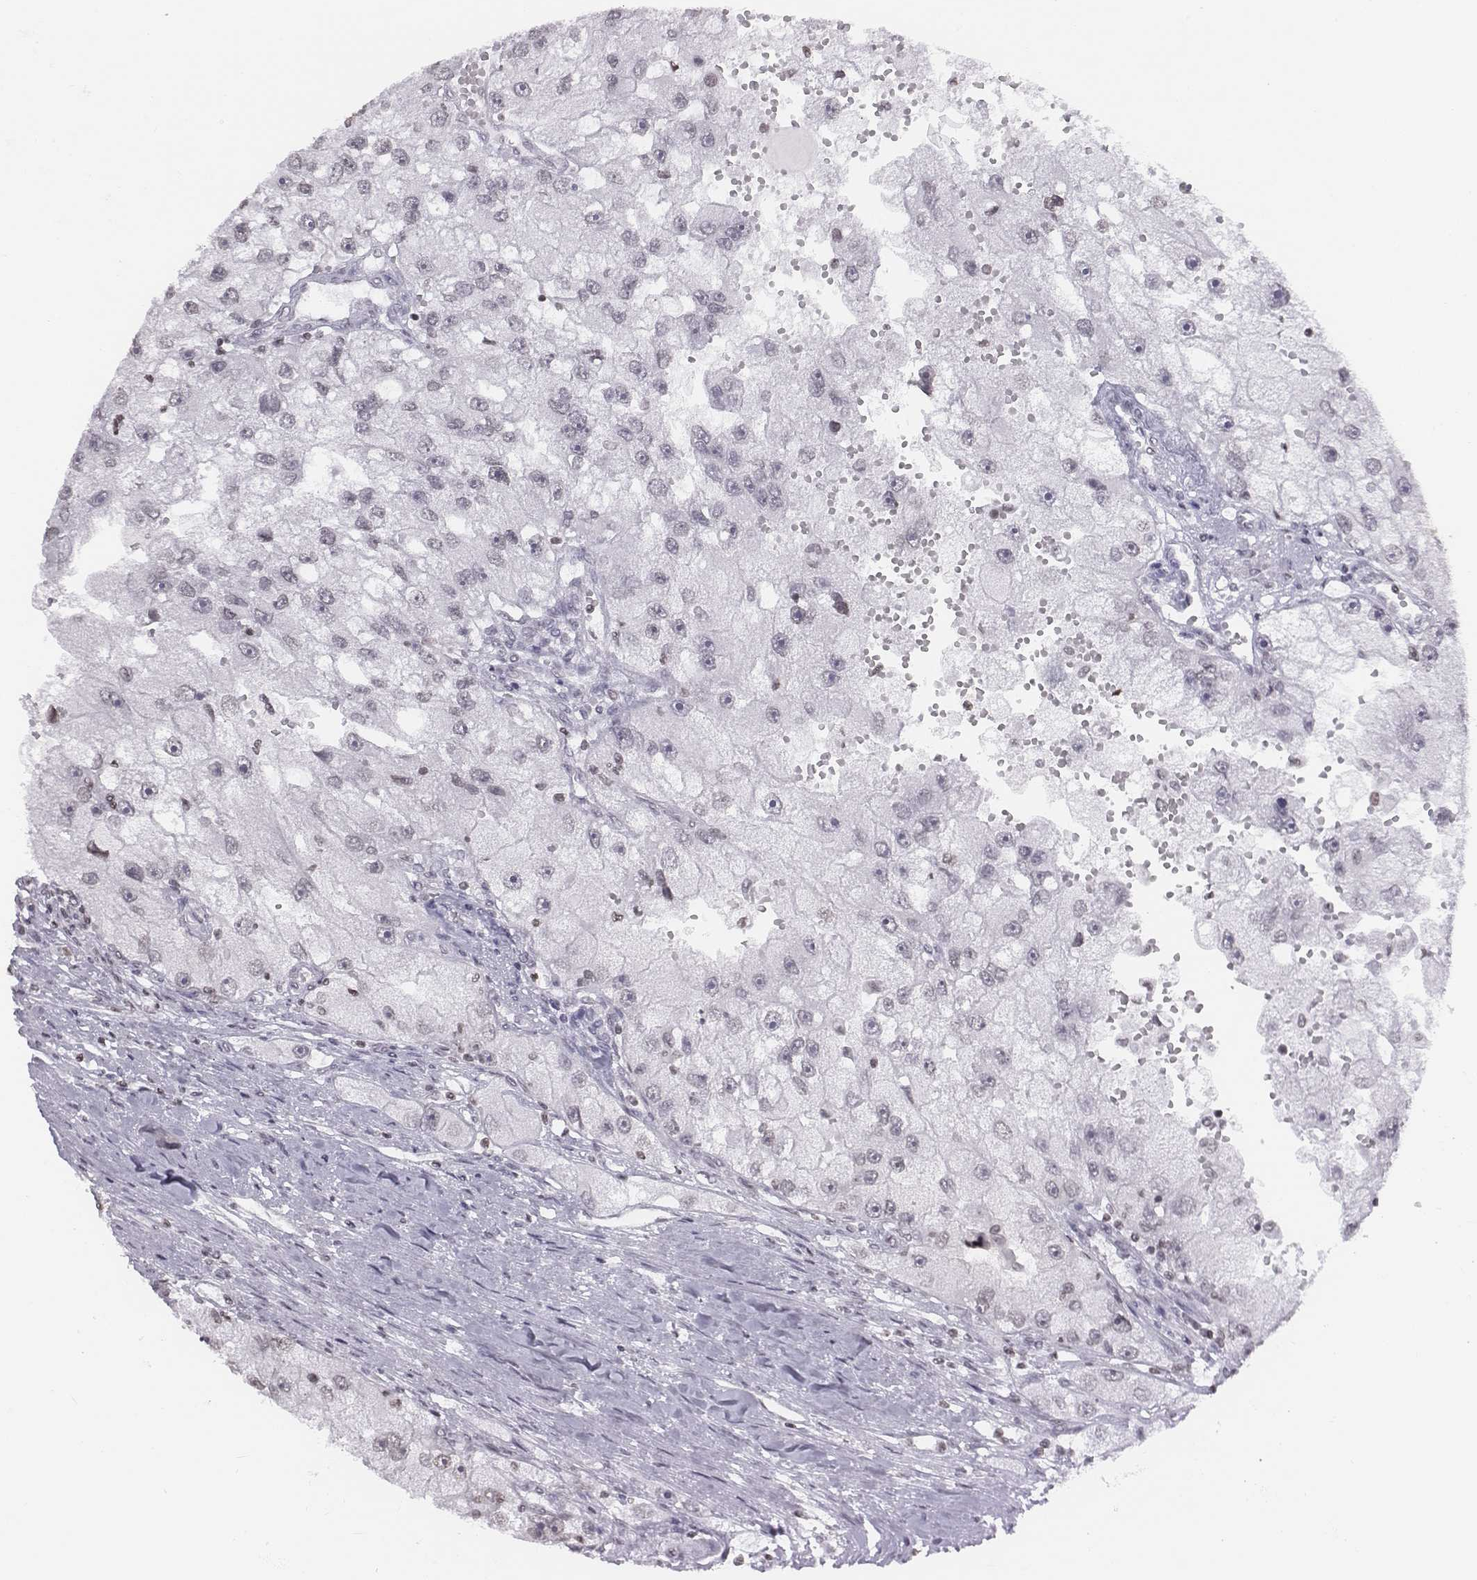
{"staining": {"intensity": "negative", "quantity": "none", "location": "none"}, "tissue": "renal cancer", "cell_type": "Tumor cells", "image_type": "cancer", "snomed": [{"axis": "morphology", "description": "Adenocarcinoma, NOS"}, {"axis": "topography", "description": "Kidney"}], "caption": "Tumor cells show no significant expression in adenocarcinoma (renal).", "gene": "BARHL1", "patient": {"sex": "male", "age": 63}}